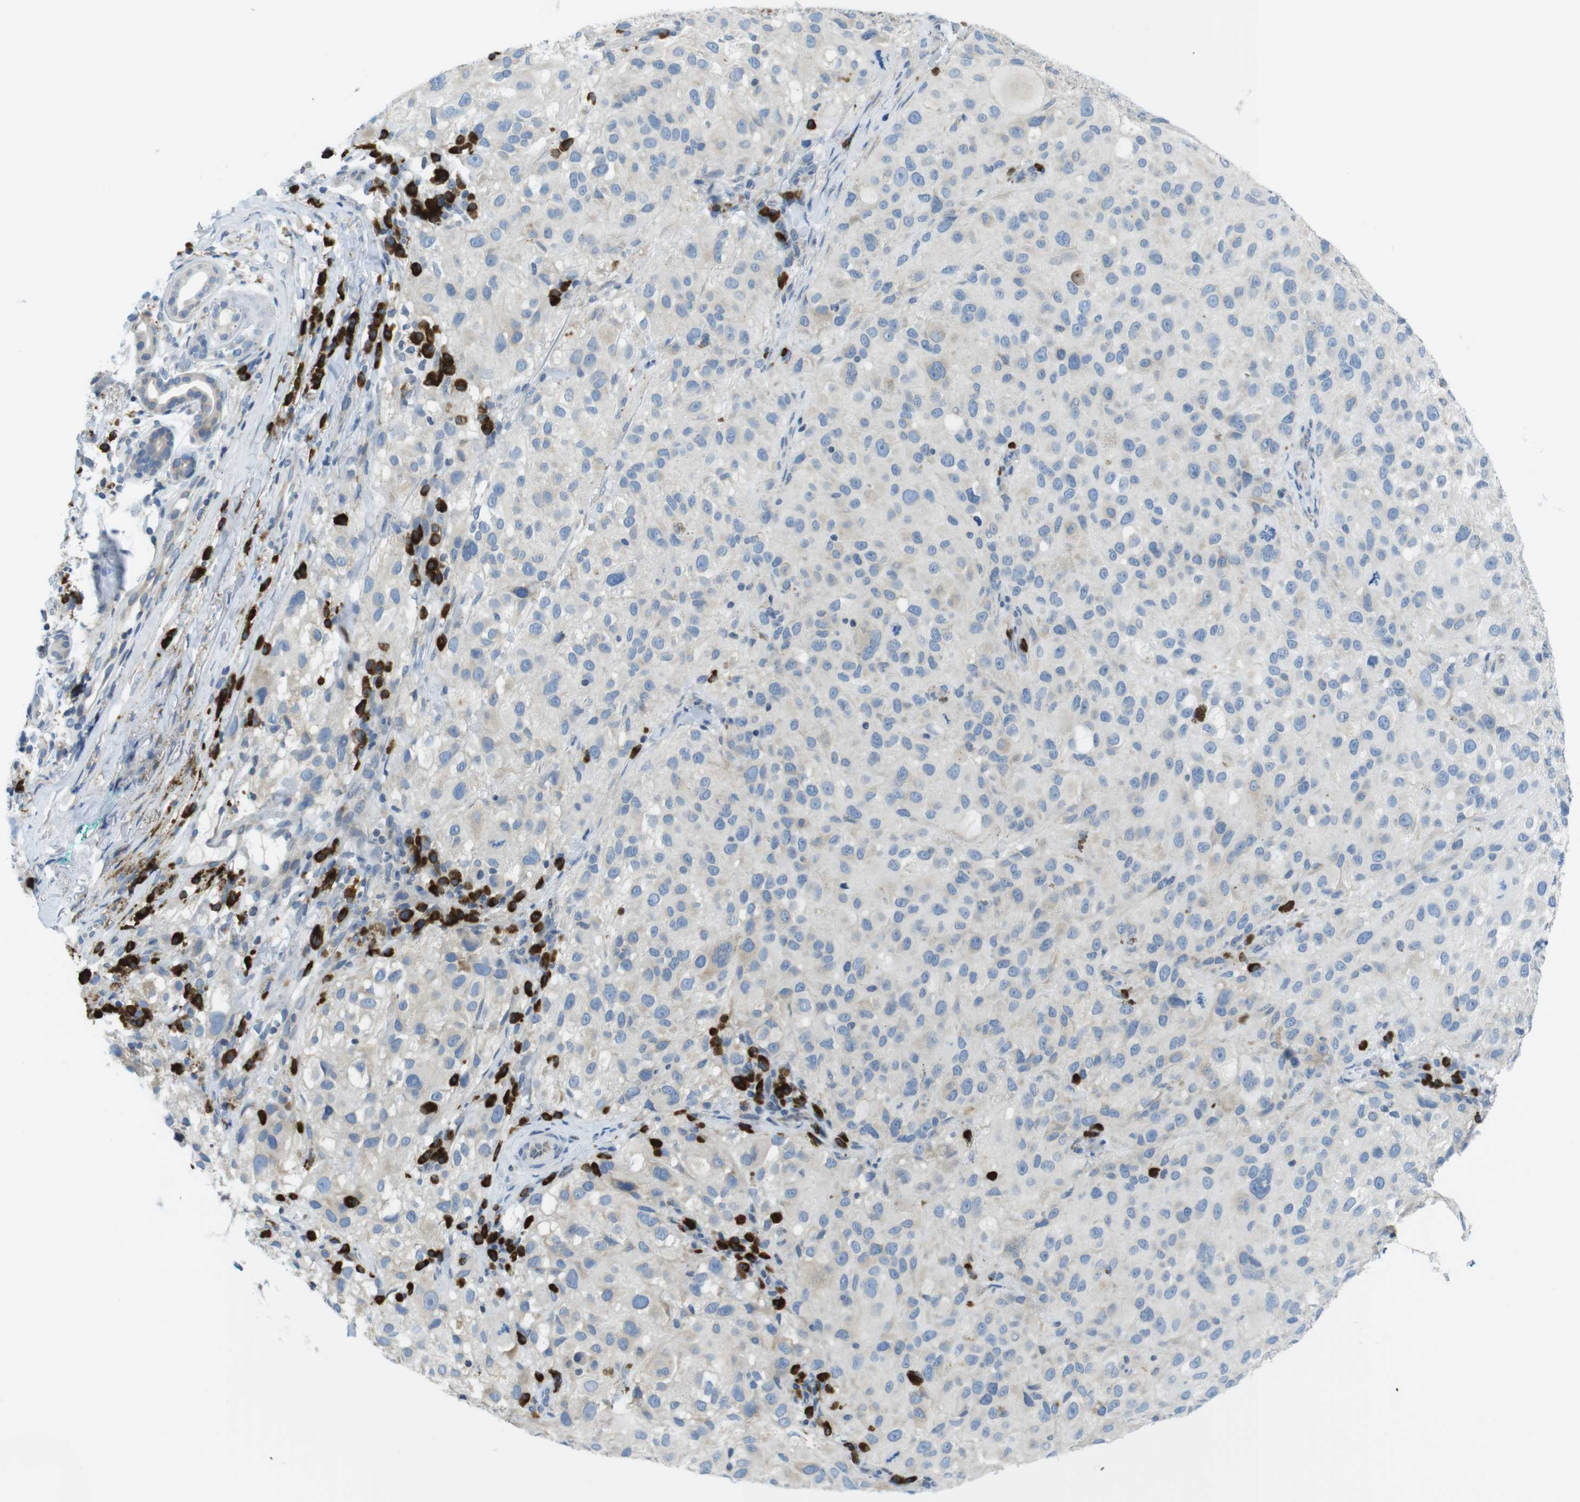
{"staining": {"intensity": "negative", "quantity": "none", "location": "none"}, "tissue": "melanoma", "cell_type": "Tumor cells", "image_type": "cancer", "snomed": [{"axis": "morphology", "description": "Necrosis, NOS"}, {"axis": "morphology", "description": "Malignant melanoma, NOS"}, {"axis": "topography", "description": "Skin"}], "caption": "IHC histopathology image of human melanoma stained for a protein (brown), which demonstrates no expression in tumor cells. (DAB (3,3'-diaminobenzidine) immunohistochemistry (IHC), high magnification).", "gene": "CLPTM1L", "patient": {"sex": "female", "age": 87}}